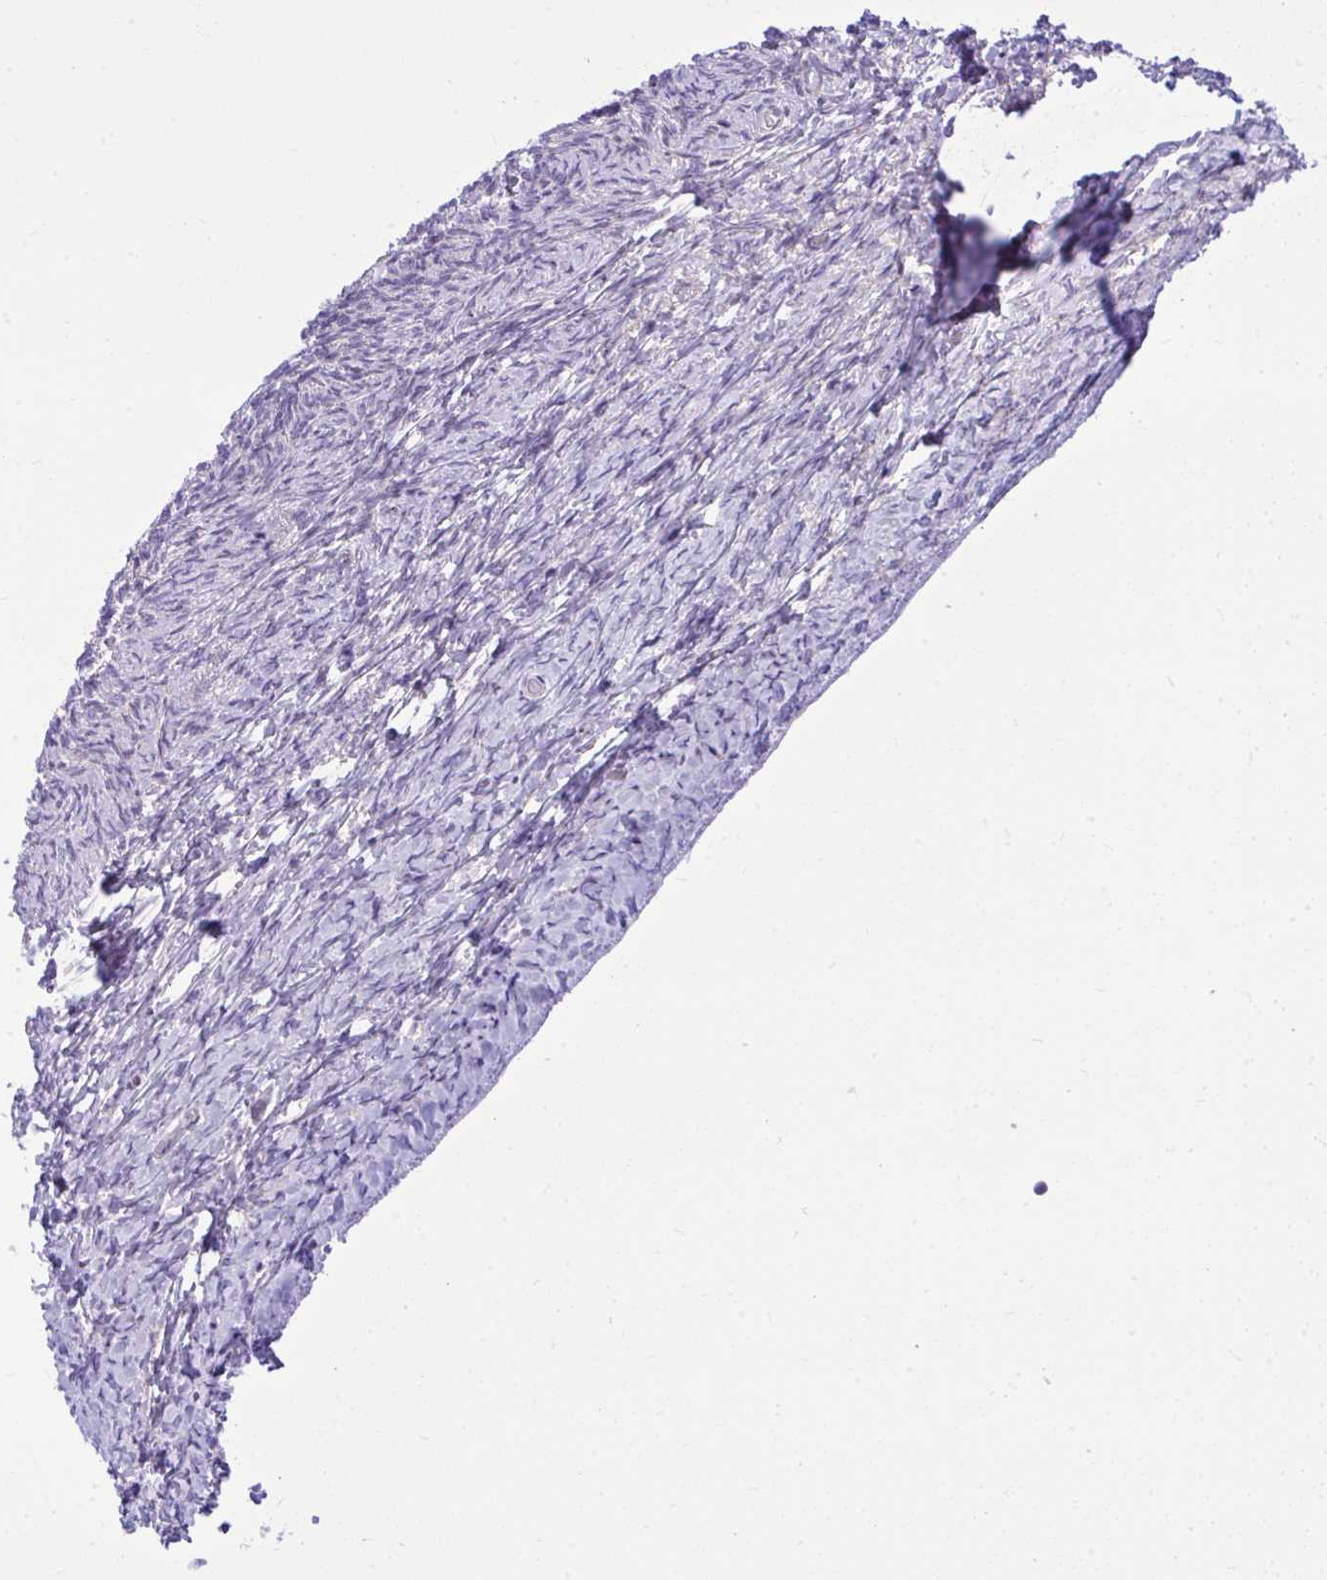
{"staining": {"intensity": "moderate", "quantity": ">75%", "location": "cytoplasmic/membranous"}, "tissue": "ovary", "cell_type": "Follicle cells", "image_type": "normal", "snomed": [{"axis": "morphology", "description": "Normal tissue, NOS"}, {"axis": "topography", "description": "Ovary"}], "caption": "A brown stain highlights moderate cytoplasmic/membranous staining of a protein in follicle cells of unremarkable ovary. (DAB = brown stain, brightfield microscopy at high magnification).", "gene": "GRK4", "patient": {"sex": "female", "age": 39}}